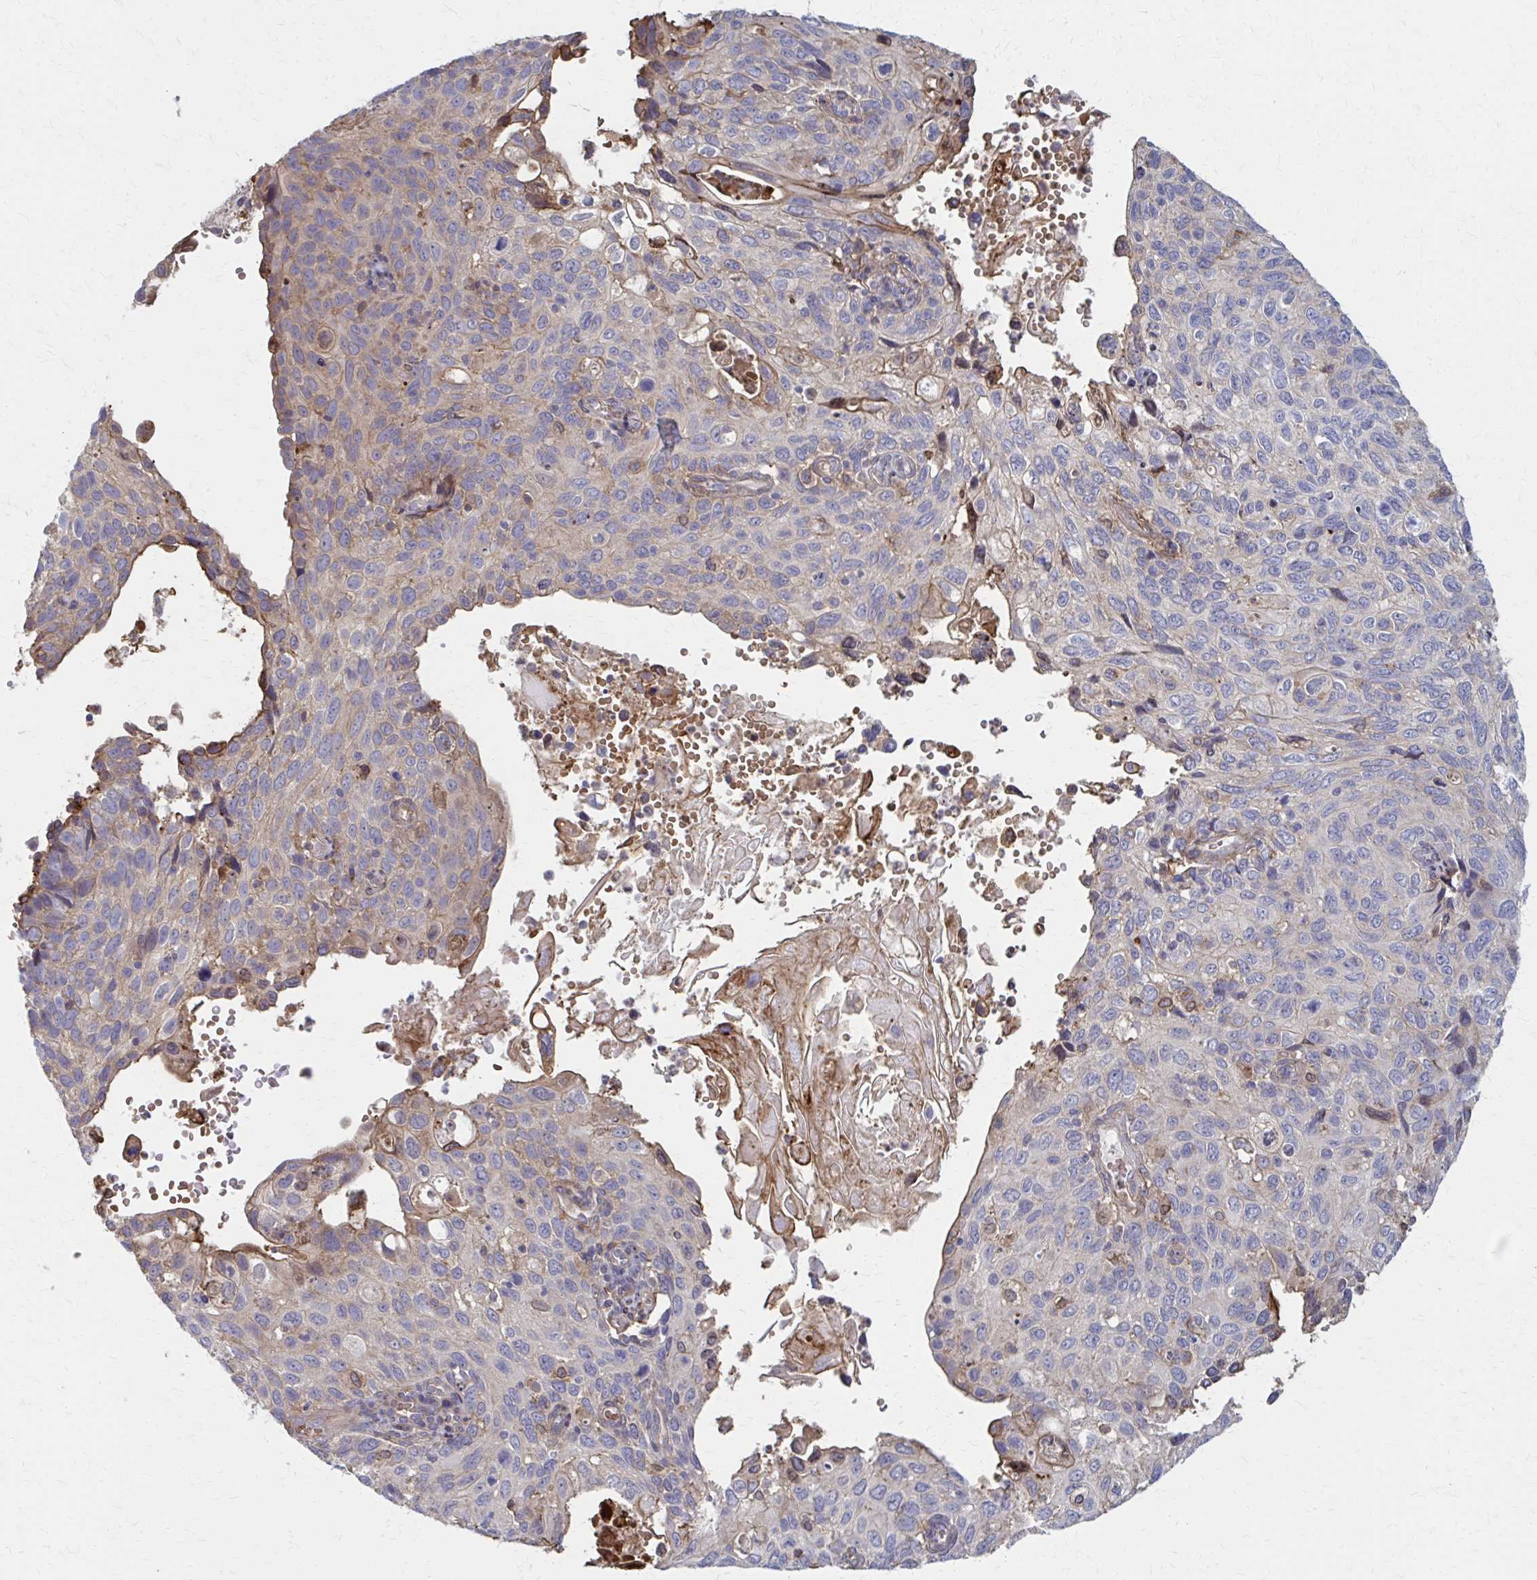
{"staining": {"intensity": "negative", "quantity": "none", "location": "none"}, "tissue": "cervical cancer", "cell_type": "Tumor cells", "image_type": "cancer", "snomed": [{"axis": "morphology", "description": "Squamous cell carcinoma, NOS"}, {"axis": "topography", "description": "Cervix"}], "caption": "Cervical squamous cell carcinoma was stained to show a protein in brown. There is no significant expression in tumor cells.", "gene": "MMP14", "patient": {"sex": "female", "age": 70}}